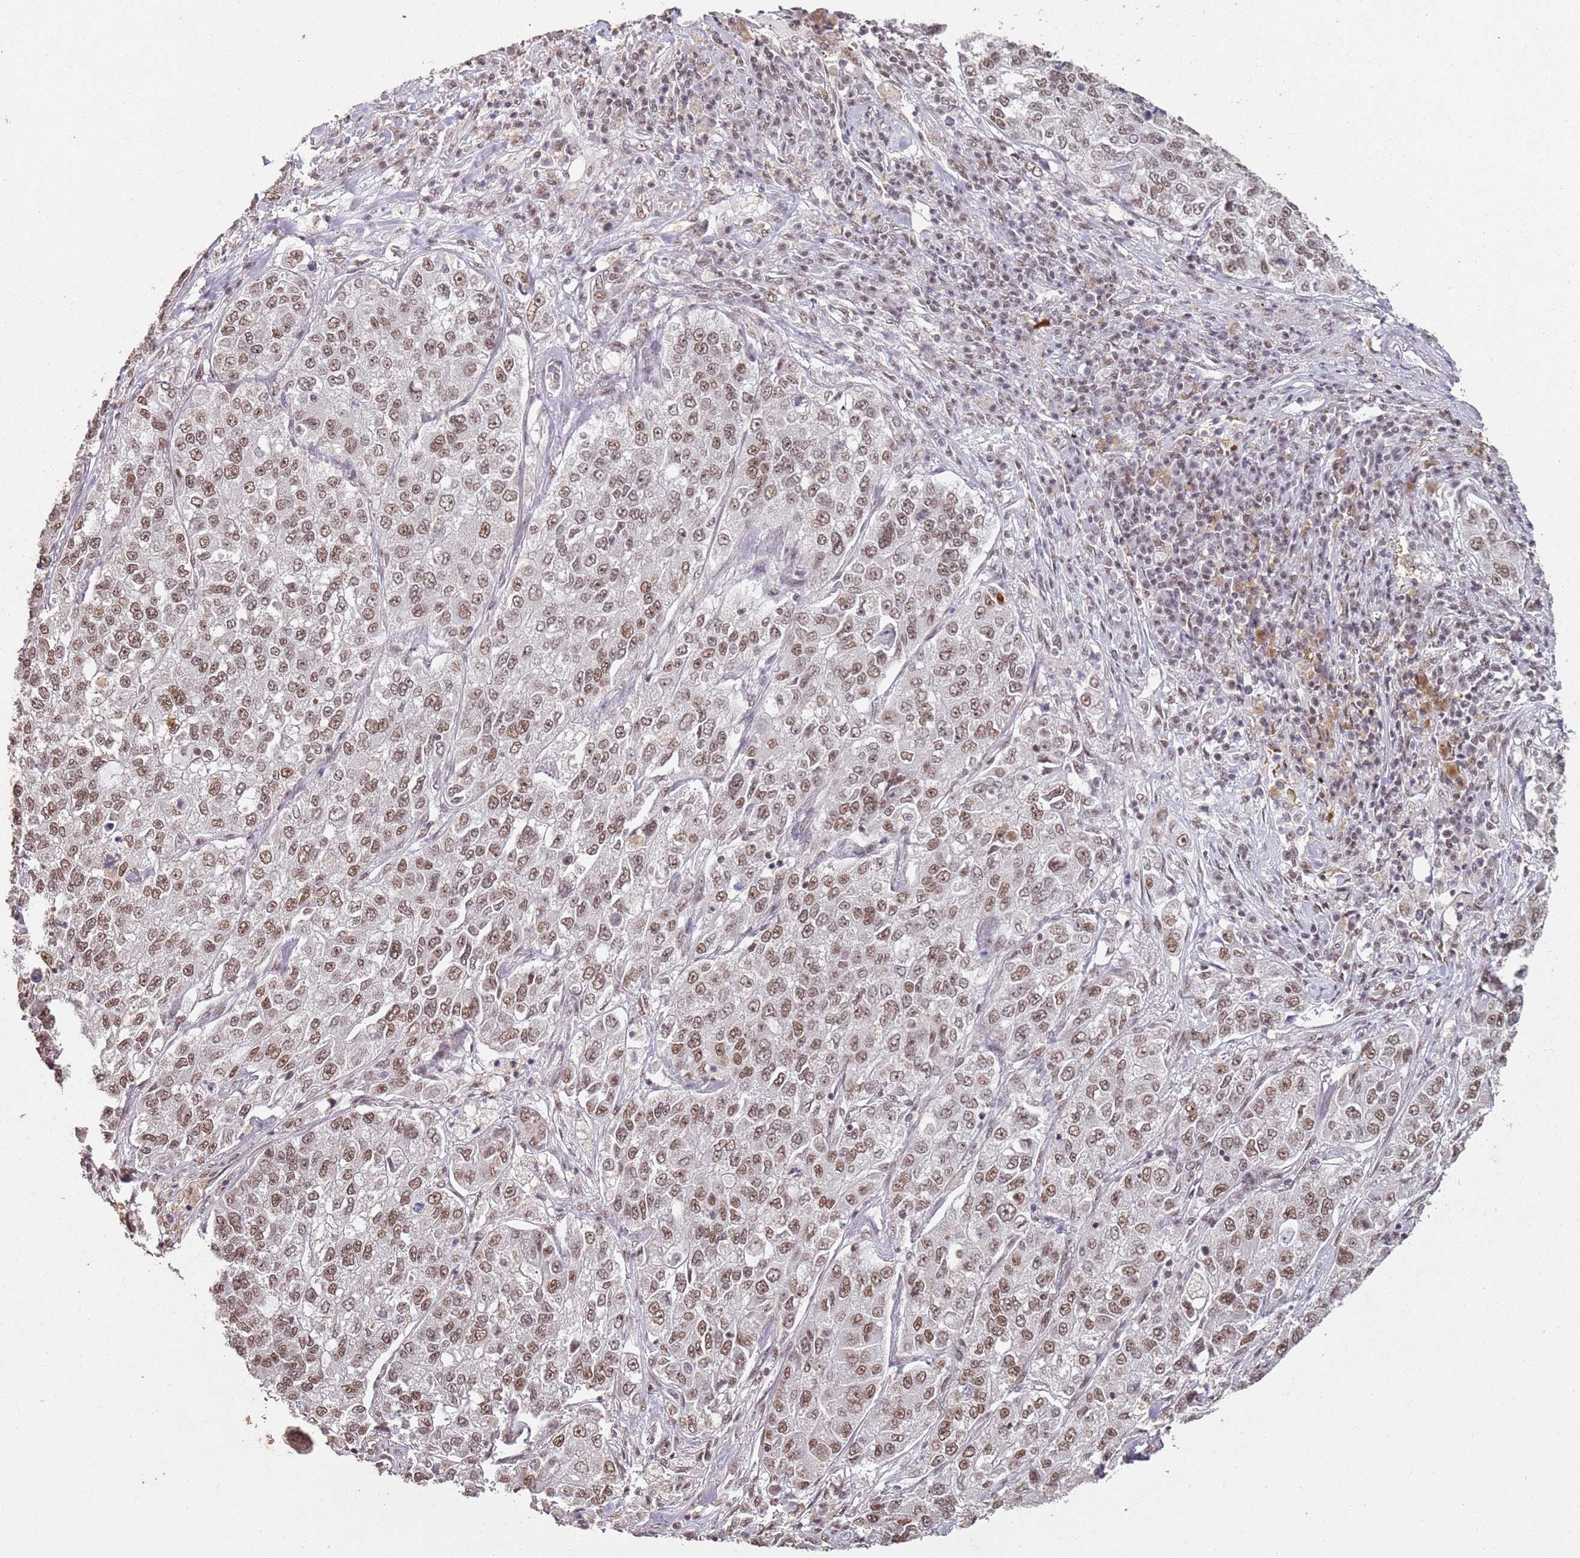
{"staining": {"intensity": "moderate", "quantity": ">75%", "location": "nuclear"}, "tissue": "lung cancer", "cell_type": "Tumor cells", "image_type": "cancer", "snomed": [{"axis": "morphology", "description": "Adenocarcinoma, NOS"}, {"axis": "topography", "description": "Lung"}], "caption": "A medium amount of moderate nuclear staining is present in approximately >75% of tumor cells in lung cancer (adenocarcinoma) tissue.", "gene": "ARL14EP", "patient": {"sex": "male", "age": 49}}